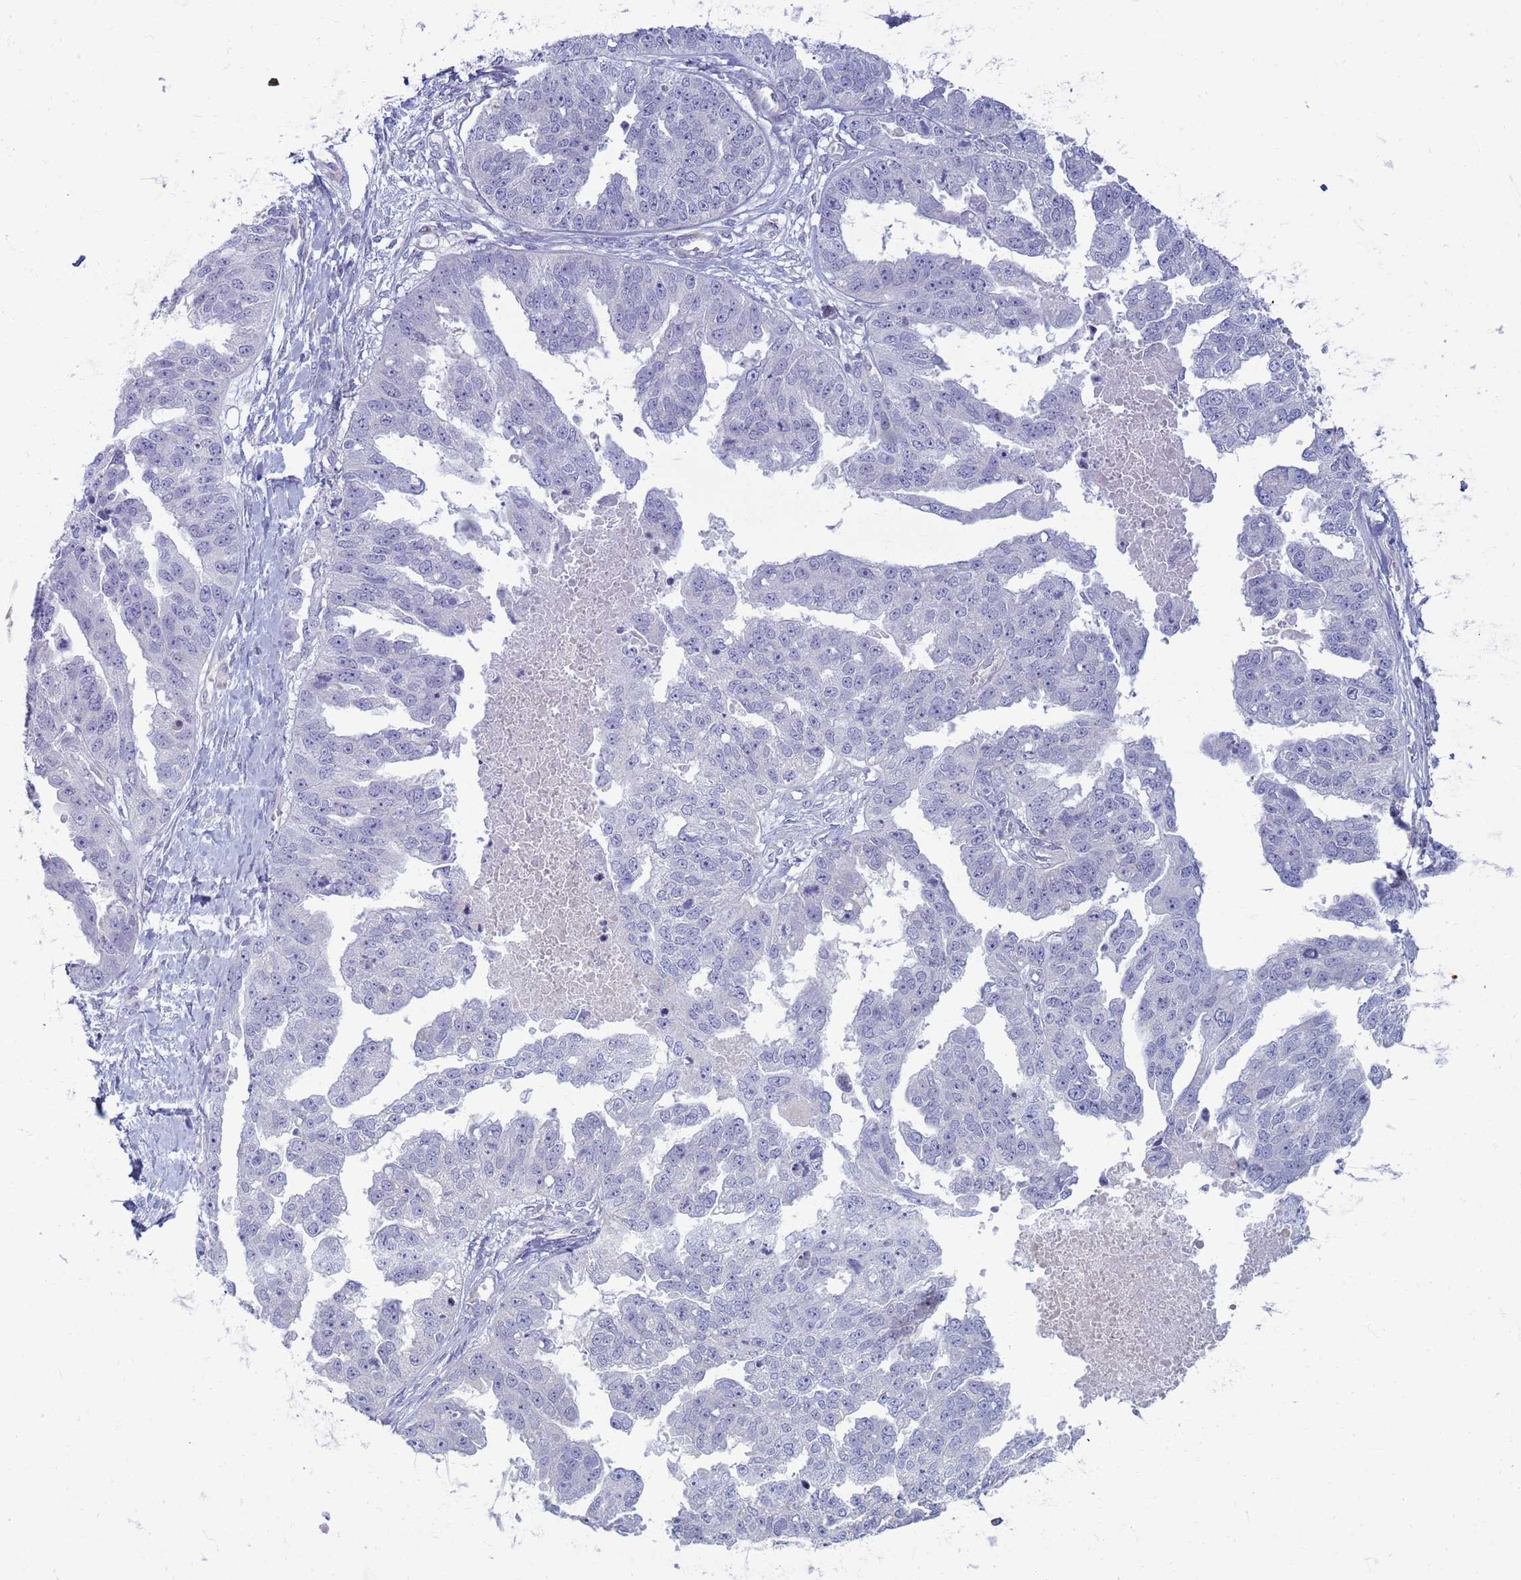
{"staining": {"intensity": "negative", "quantity": "none", "location": "none"}, "tissue": "ovarian cancer", "cell_type": "Tumor cells", "image_type": "cancer", "snomed": [{"axis": "morphology", "description": "Cystadenocarcinoma, serous, NOS"}, {"axis": "topography", "description": "Ovary"}], "caption": "The micrograph displays no significant expression in tumor cells of ovarian serous cystadenocarcinoma.", "gene": "CLCA2", "patient": {"sex": "female", "age": 58}}